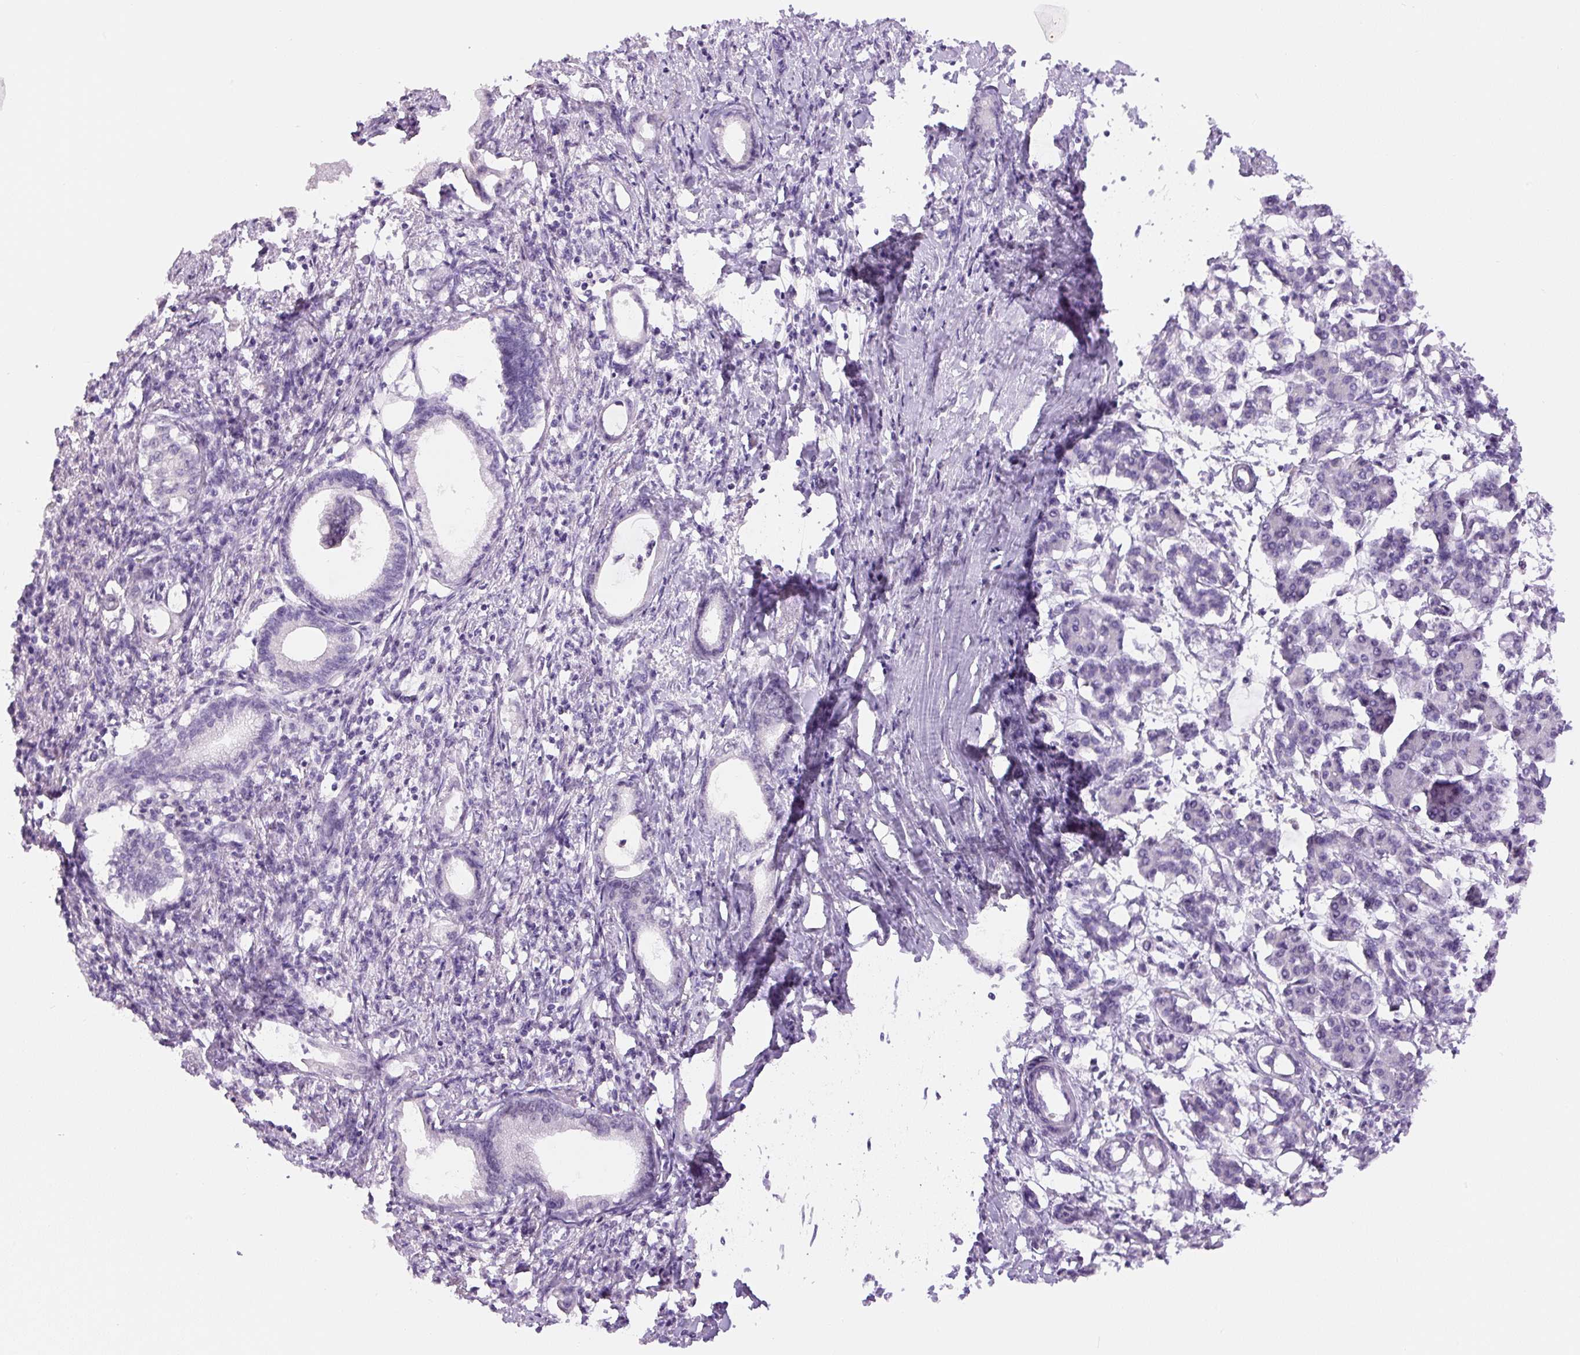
{"staining": {"intensity": "negative", "quantity": "none", "location": "none"}, "tissue": "pancreatic cancer", "cell_type": "Tumor cells", "image_type": "cancer", "snomed": [{"axis": "morphology", "description": "Adenocarcinoma, NOS"}, {"axis": "topography", "description": "Pancreas"}], "caption": "There is no significant staining in tumor cells of pancreatic cancer. (Immunohistochemistry (ihc), brightfield microscopy, high magnification).", "gene": "SIX1", "patient": {"sex": "female", "age": 55}}